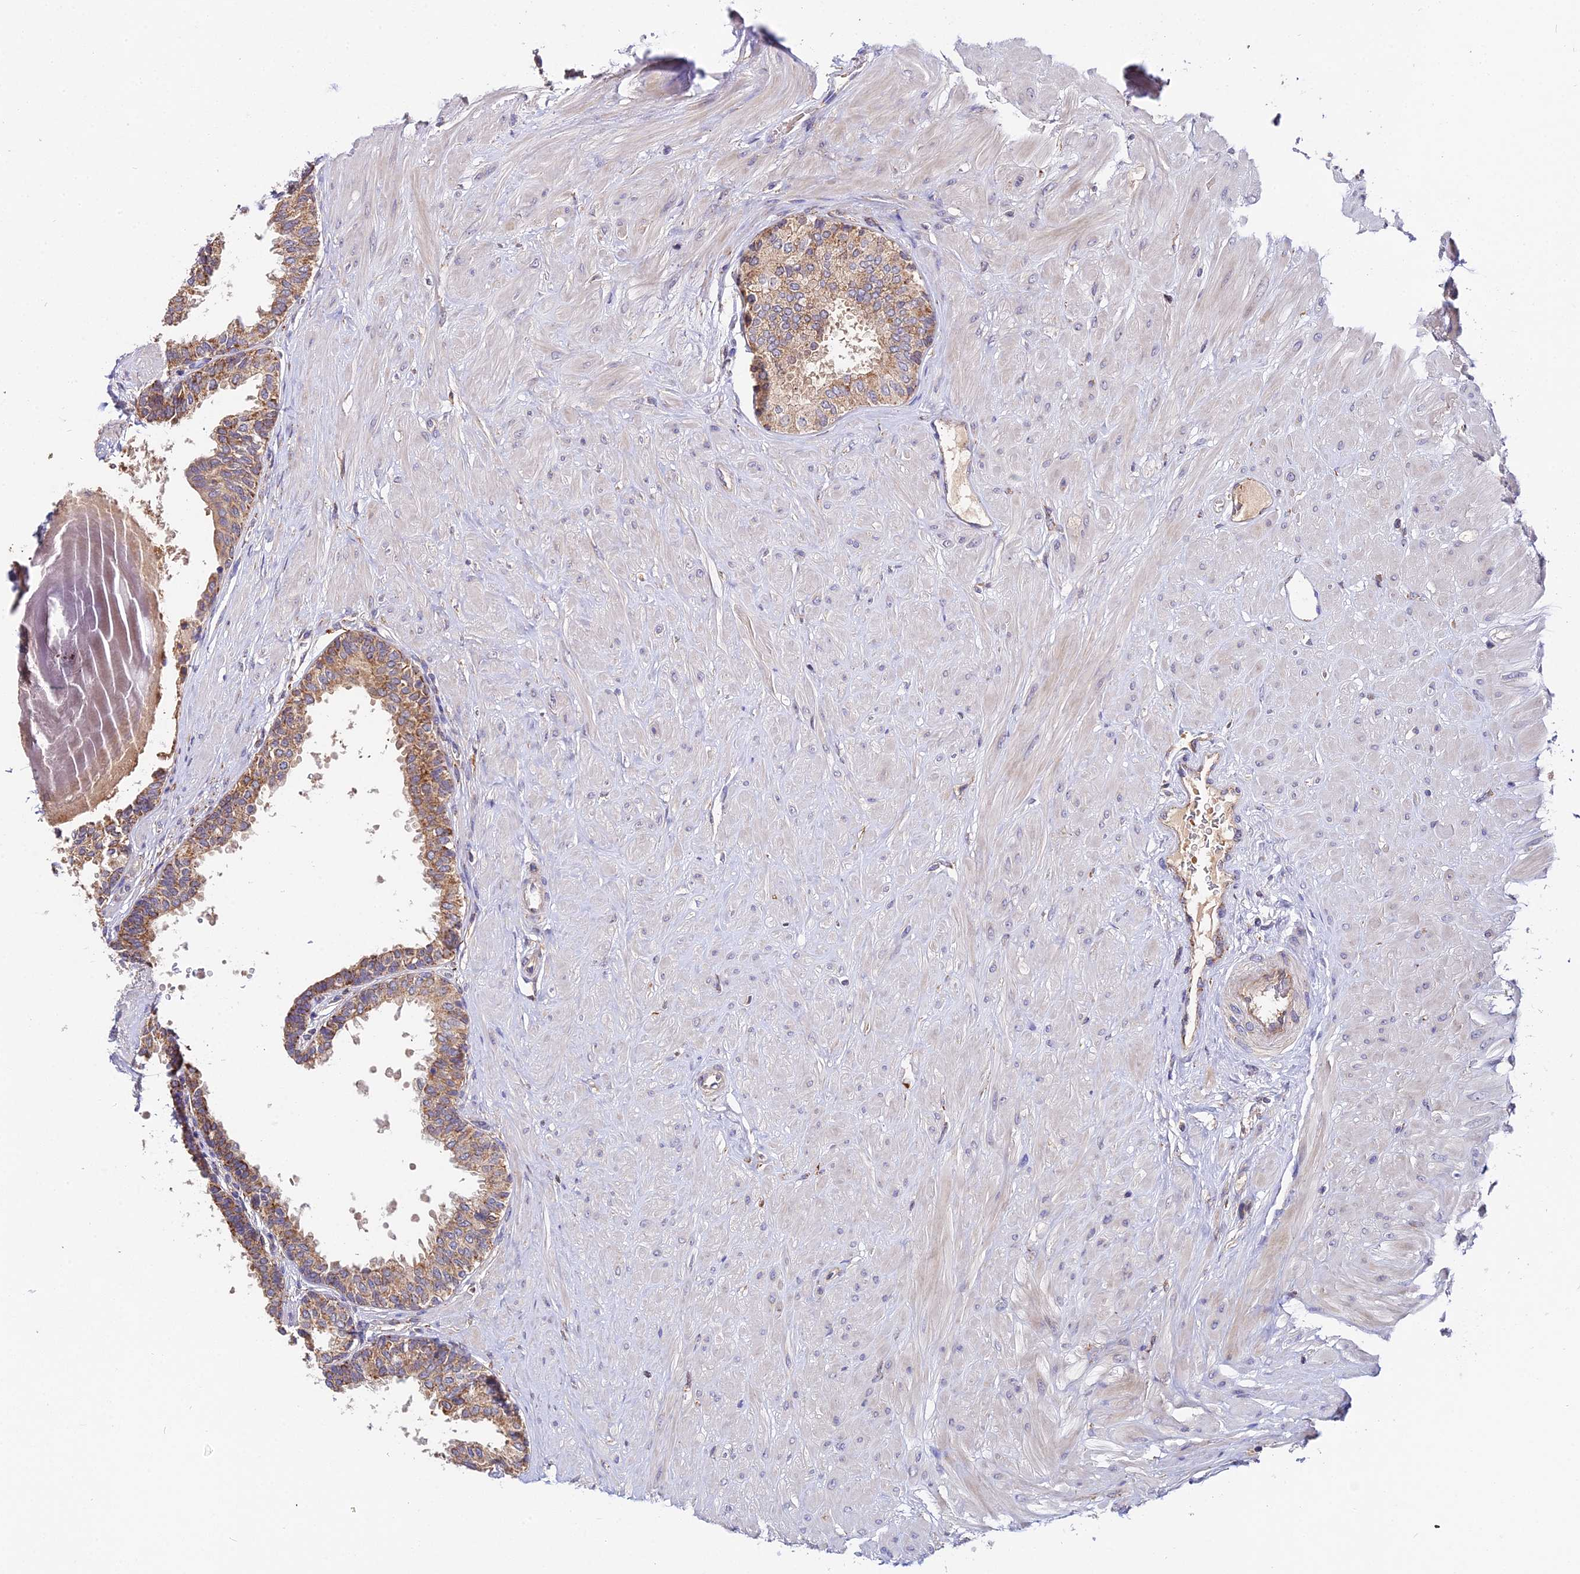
{"staining": {"intensity": "moderate", "quantity": ">75%", "location": "cytoplasmic/membranous"}, "tissue": "prostate", "cell_type": "Glandular cells", "image_type": "normal", "snomed": [{"axis": "morphology", "description": "Normal tissue, NOS"}, {"axis": "topography", "description": "Prostate"}], "caption": "Protein expression analysis of unremarkable prostate demonstrates moderate cytoplasmic/membranous staining in about >75% of glandular cells. (DAB = brown stain, brightfield microscopy at high magnification).", "gene": "ZBED8", "patient": {"sex": "male", "age": 48}}